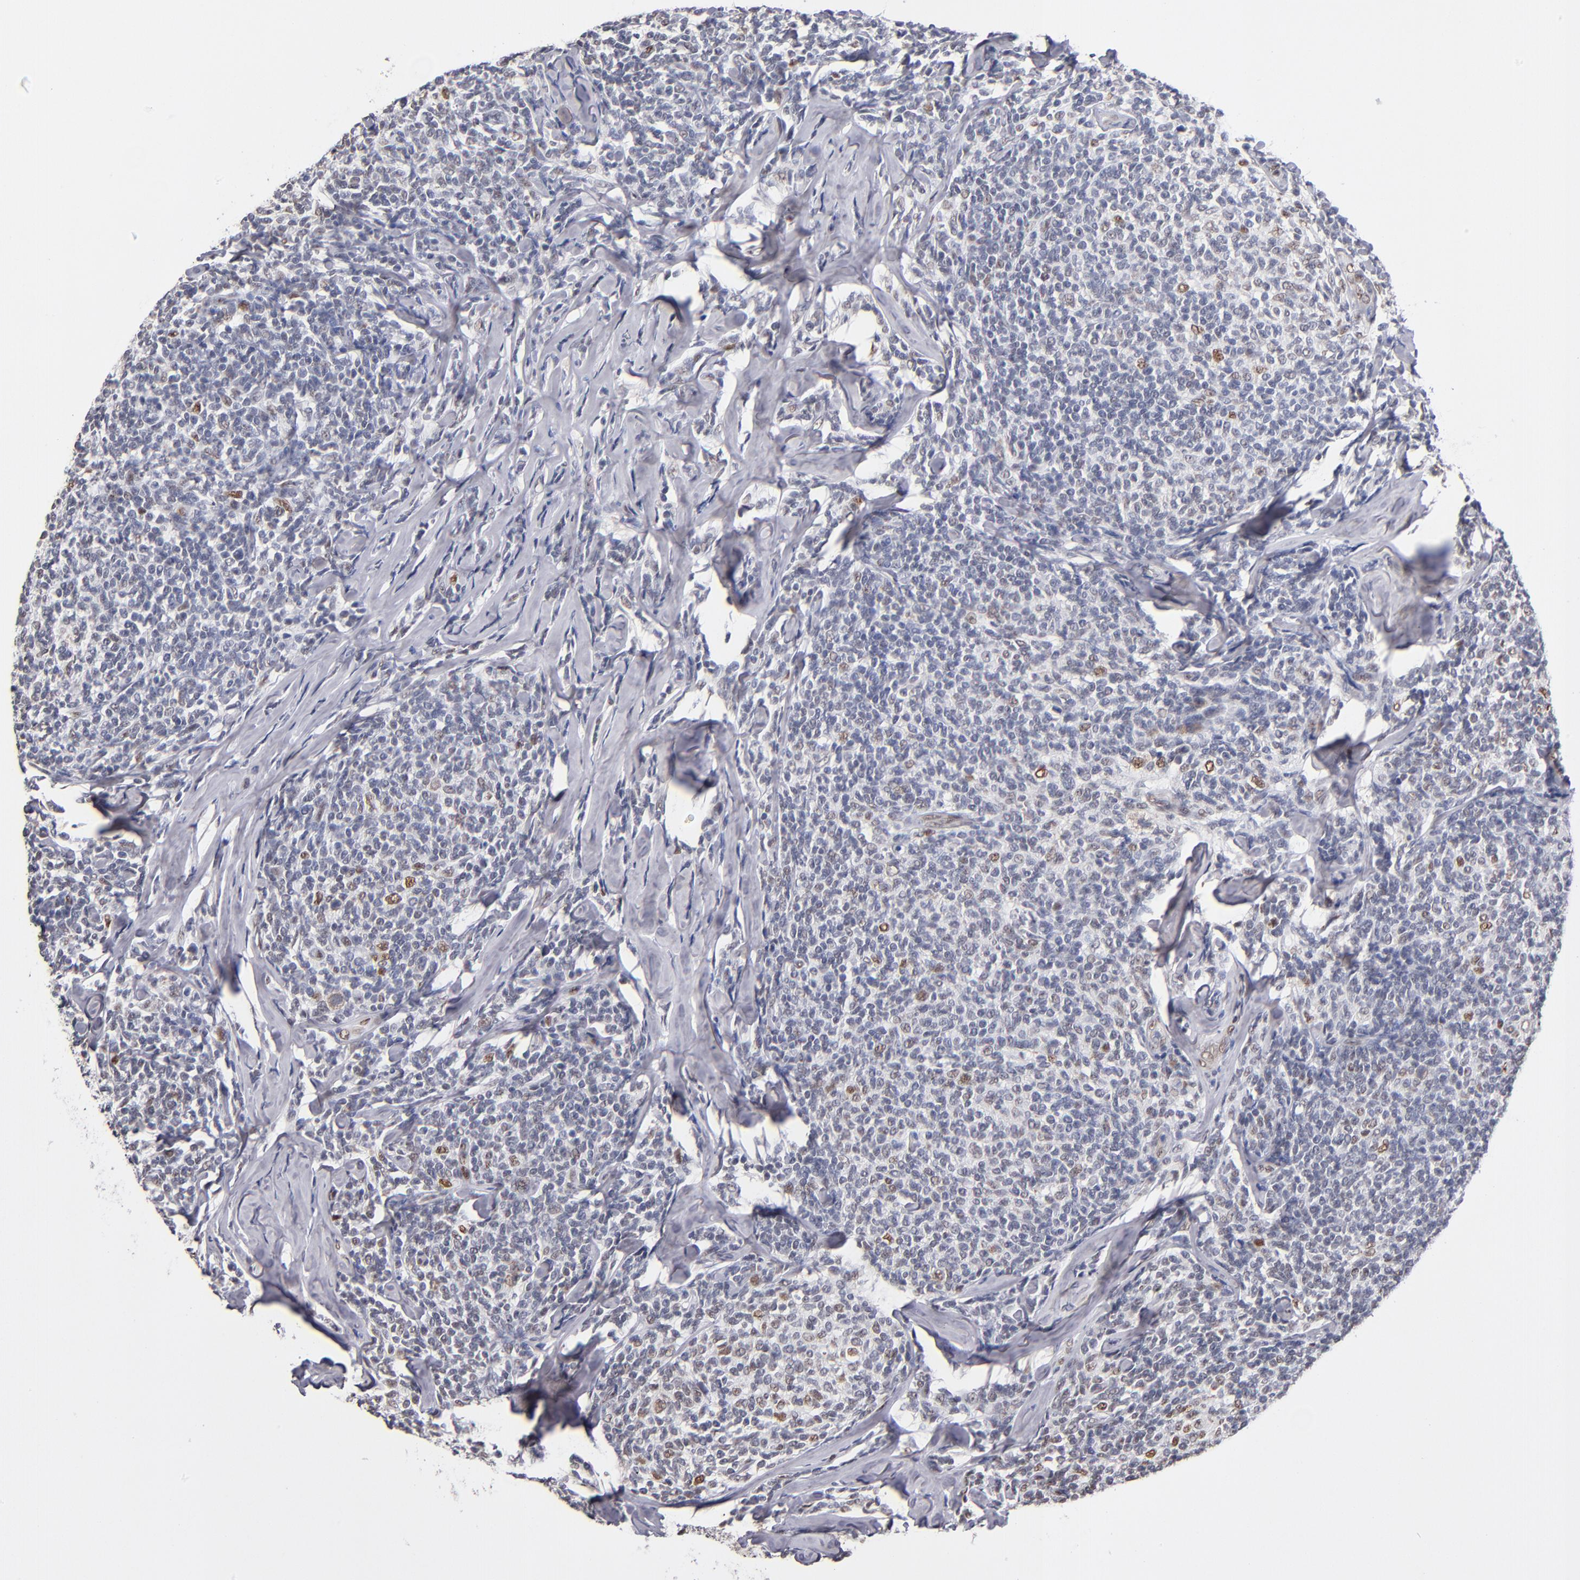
{"staining": {"intensity": "weak", "quantity": "<25%", "location": "nuclear"}, "tissue": "lymphoma", "cell_type": "Tumor cells", "image_type": "cancer", "snomed": [{"axis": "morphology", "description": "Malignant lymphoma, non-Hodgkin's type, Low grade"}, {"axis": "topography", "description": "Lymph node"}], "caption": "An image of human lymphoma is negative for staining in tumor cells. (DAB (3,3'-diaminobenzidine) IHC with hematoxylin counter stain).", "gene": "MN1", "patient": {"sex": "female", "age": 56}}